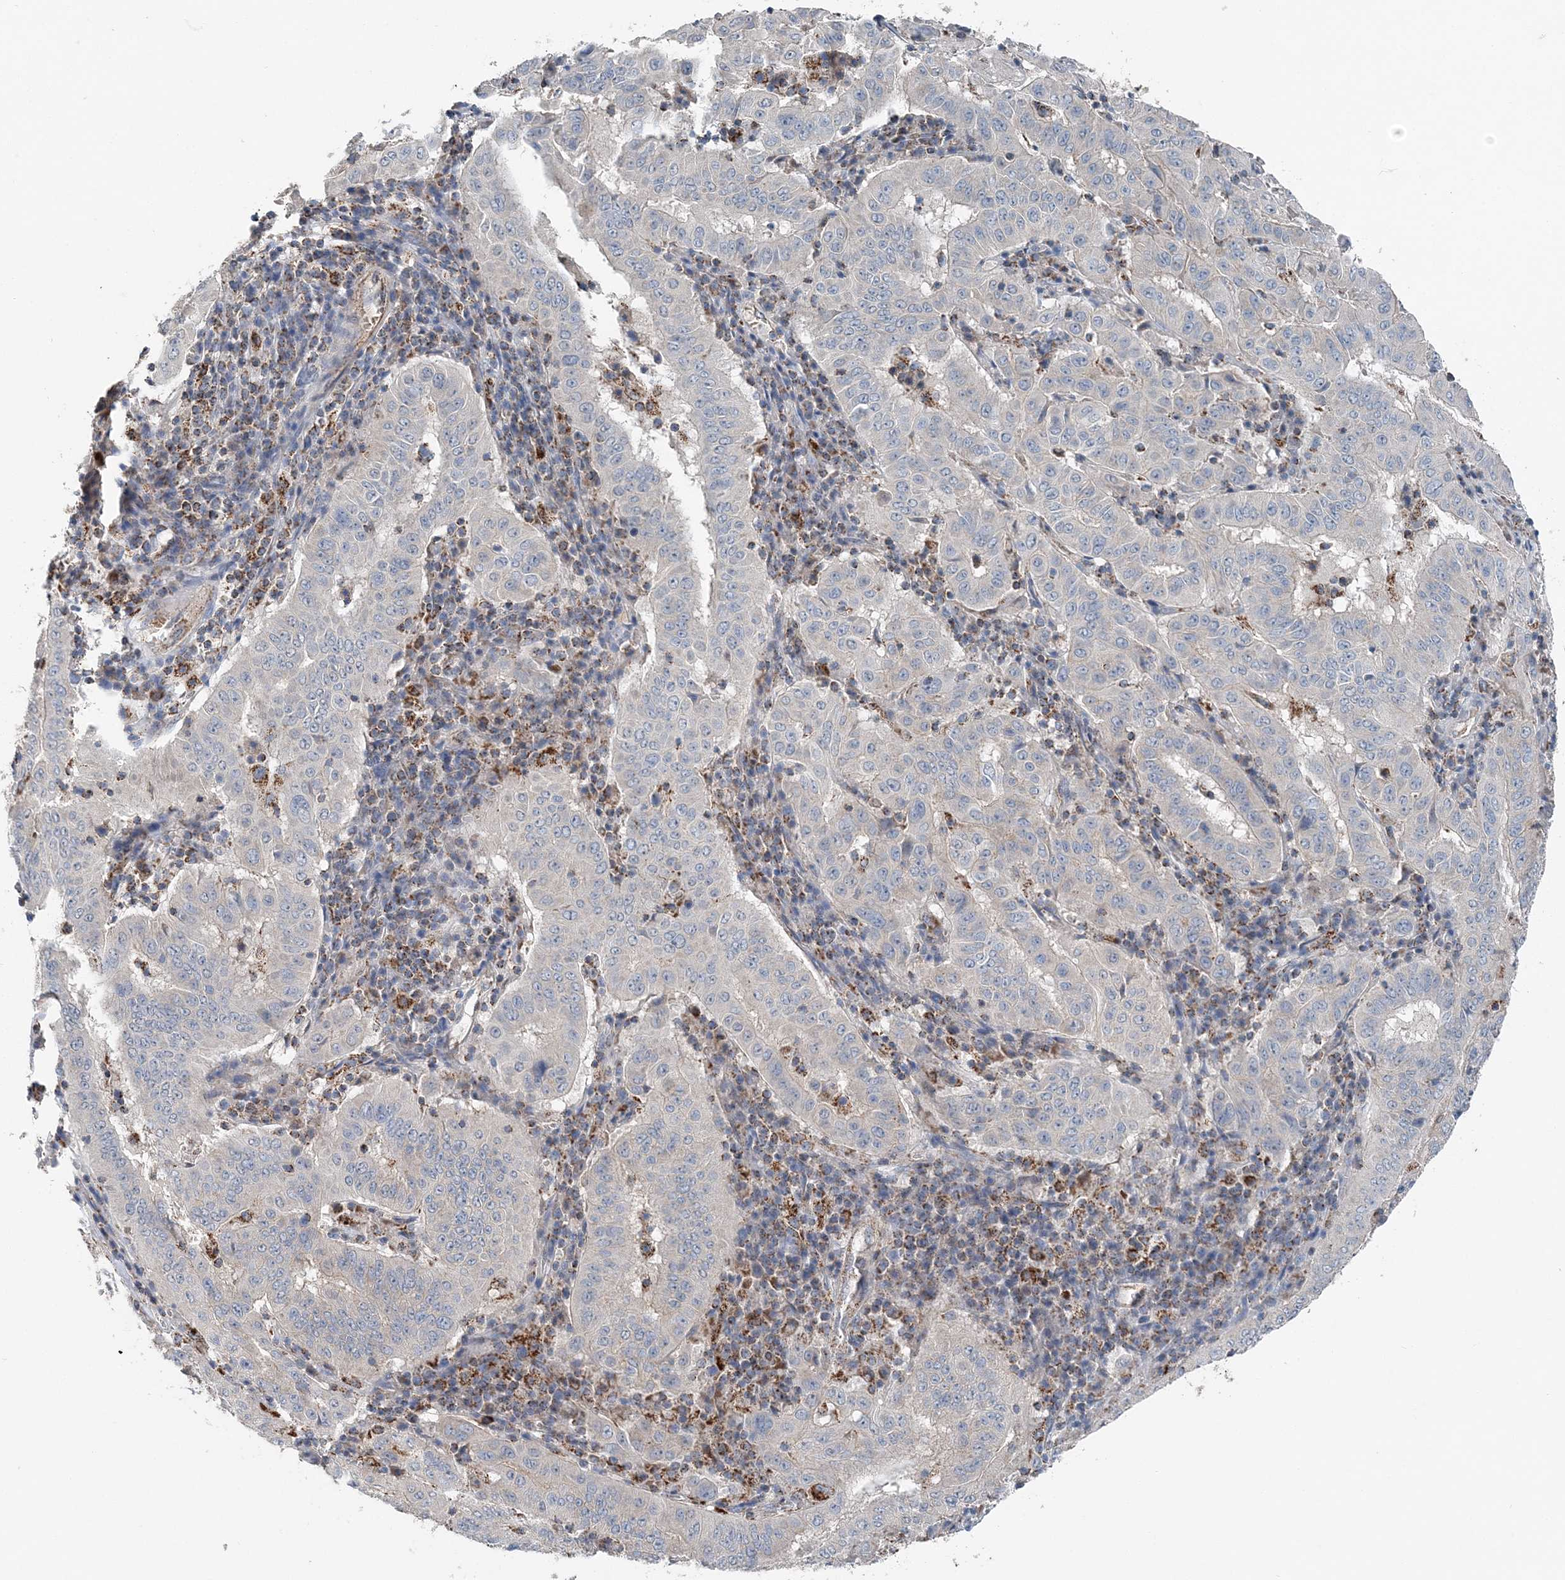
{"staining": {"intensity": "negative", "quantity": "none", "location": "none"}, "tissue": "pancreatic cancer", "cell_type": "Tumor cells", "image_type": "cancer", "snomed": [{"axis": "morphology", "description": "Adenocarcinoma, NOS"}, {"axis": "topography", "description": "Pancreas"}], "caption": "The image exhibits no significant positivity in tumor cells of pancreatic cancer (adenocarcinoma).", "gene": "SPRY2", "patient": {"sex": "male", "age": 63}}